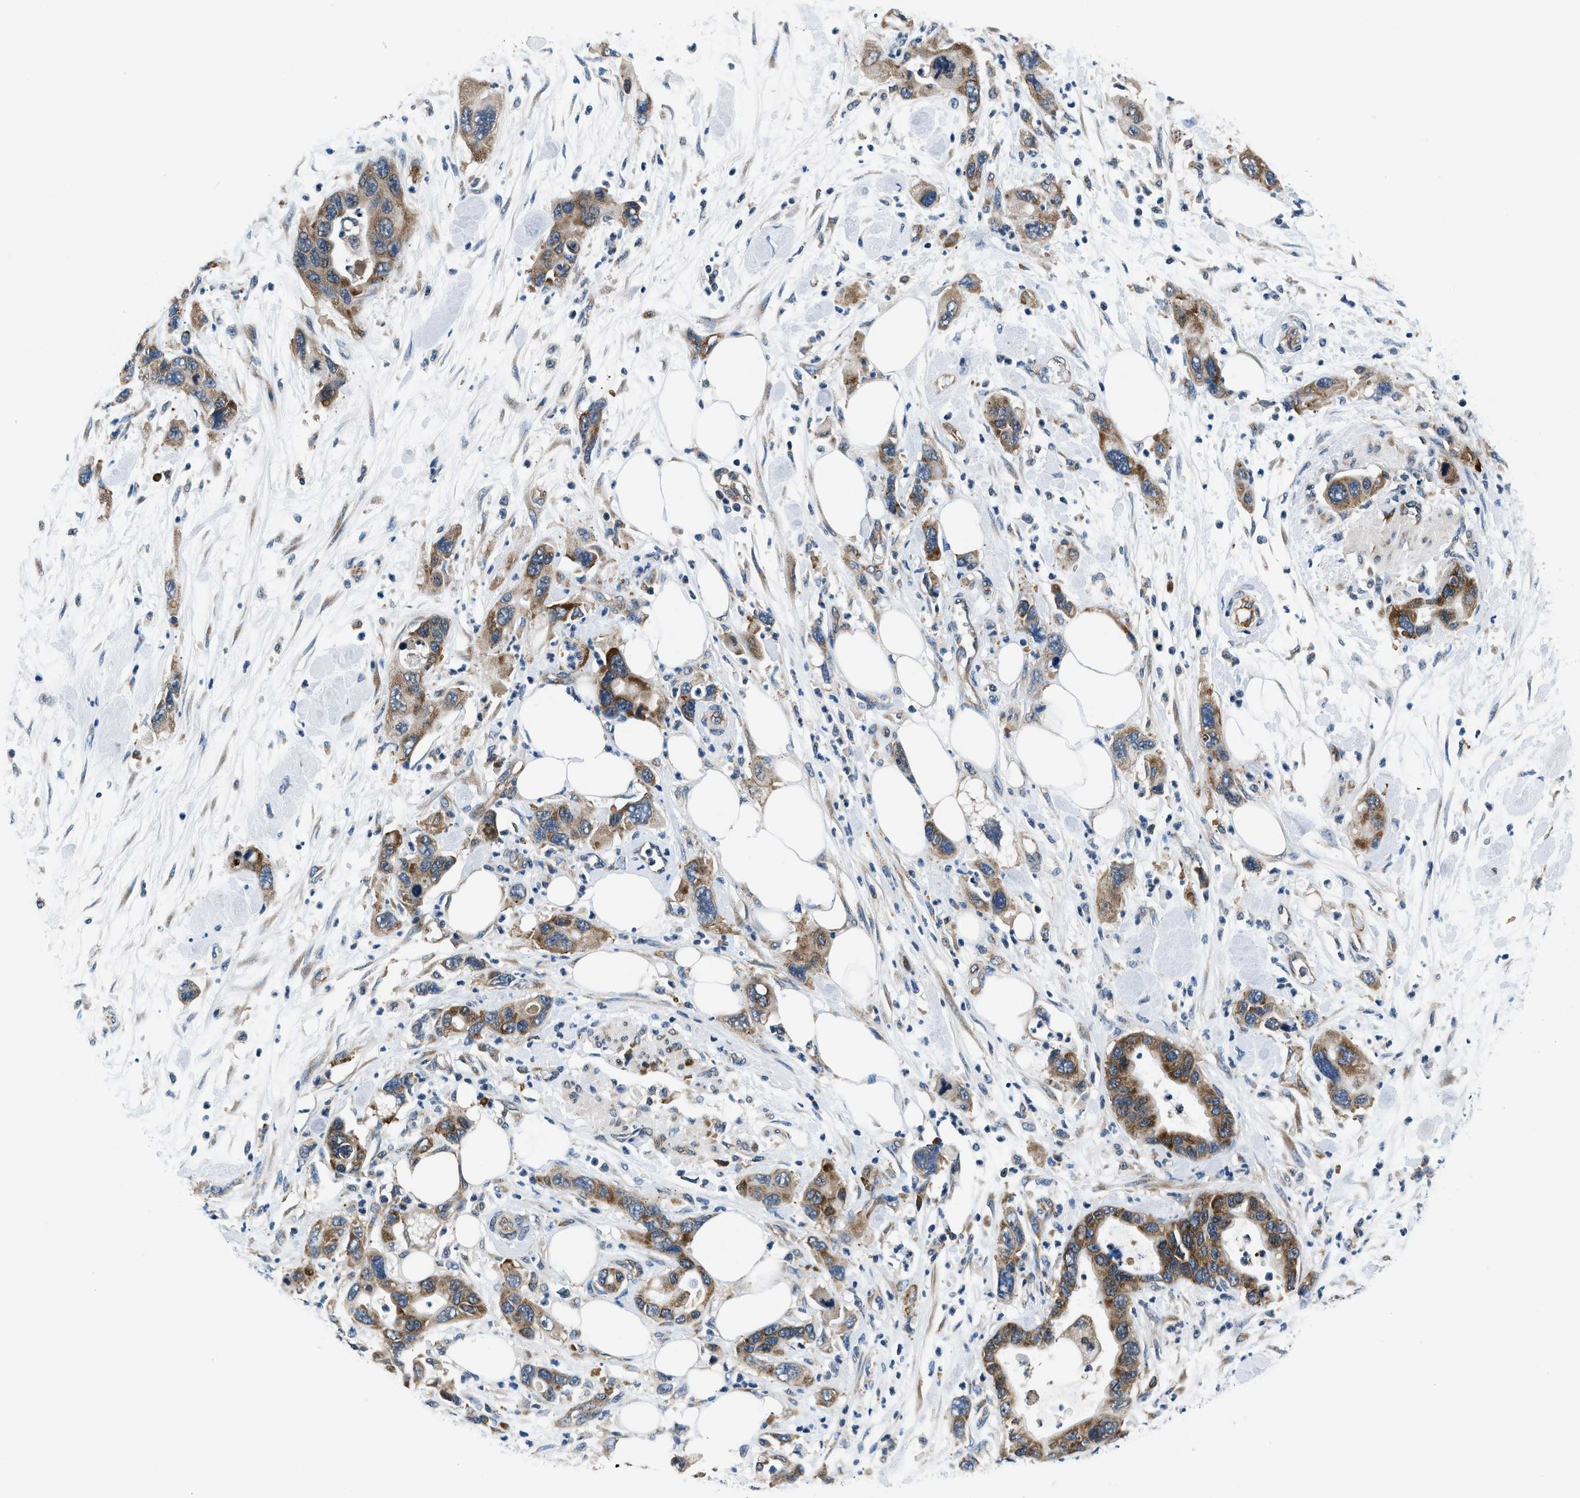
{"staining": {"intensity": "moderate", "quantity": ">75%", "location": "cytoplasmic/membranous"}, "tissue": "pancreatic cancer", "cell_type": "Tumor cells", "image_type": "cancer", "snomed": [{"axis": "morphology", "description": "Normal tissue, NOS"}, {"axis": "morphology", "description": "Adenocarcinoma, NOS"}, {"axis": "topography", "description": "Pancreas"}], "caption": "Moderate cytoplasmic/membranous expression for a protein is seen in about >75% of tumor cells of pancreatic cancer using immunohistochemistry.", "gene": "PA2G4", "patient": {"sex": "female", "age": 71}}